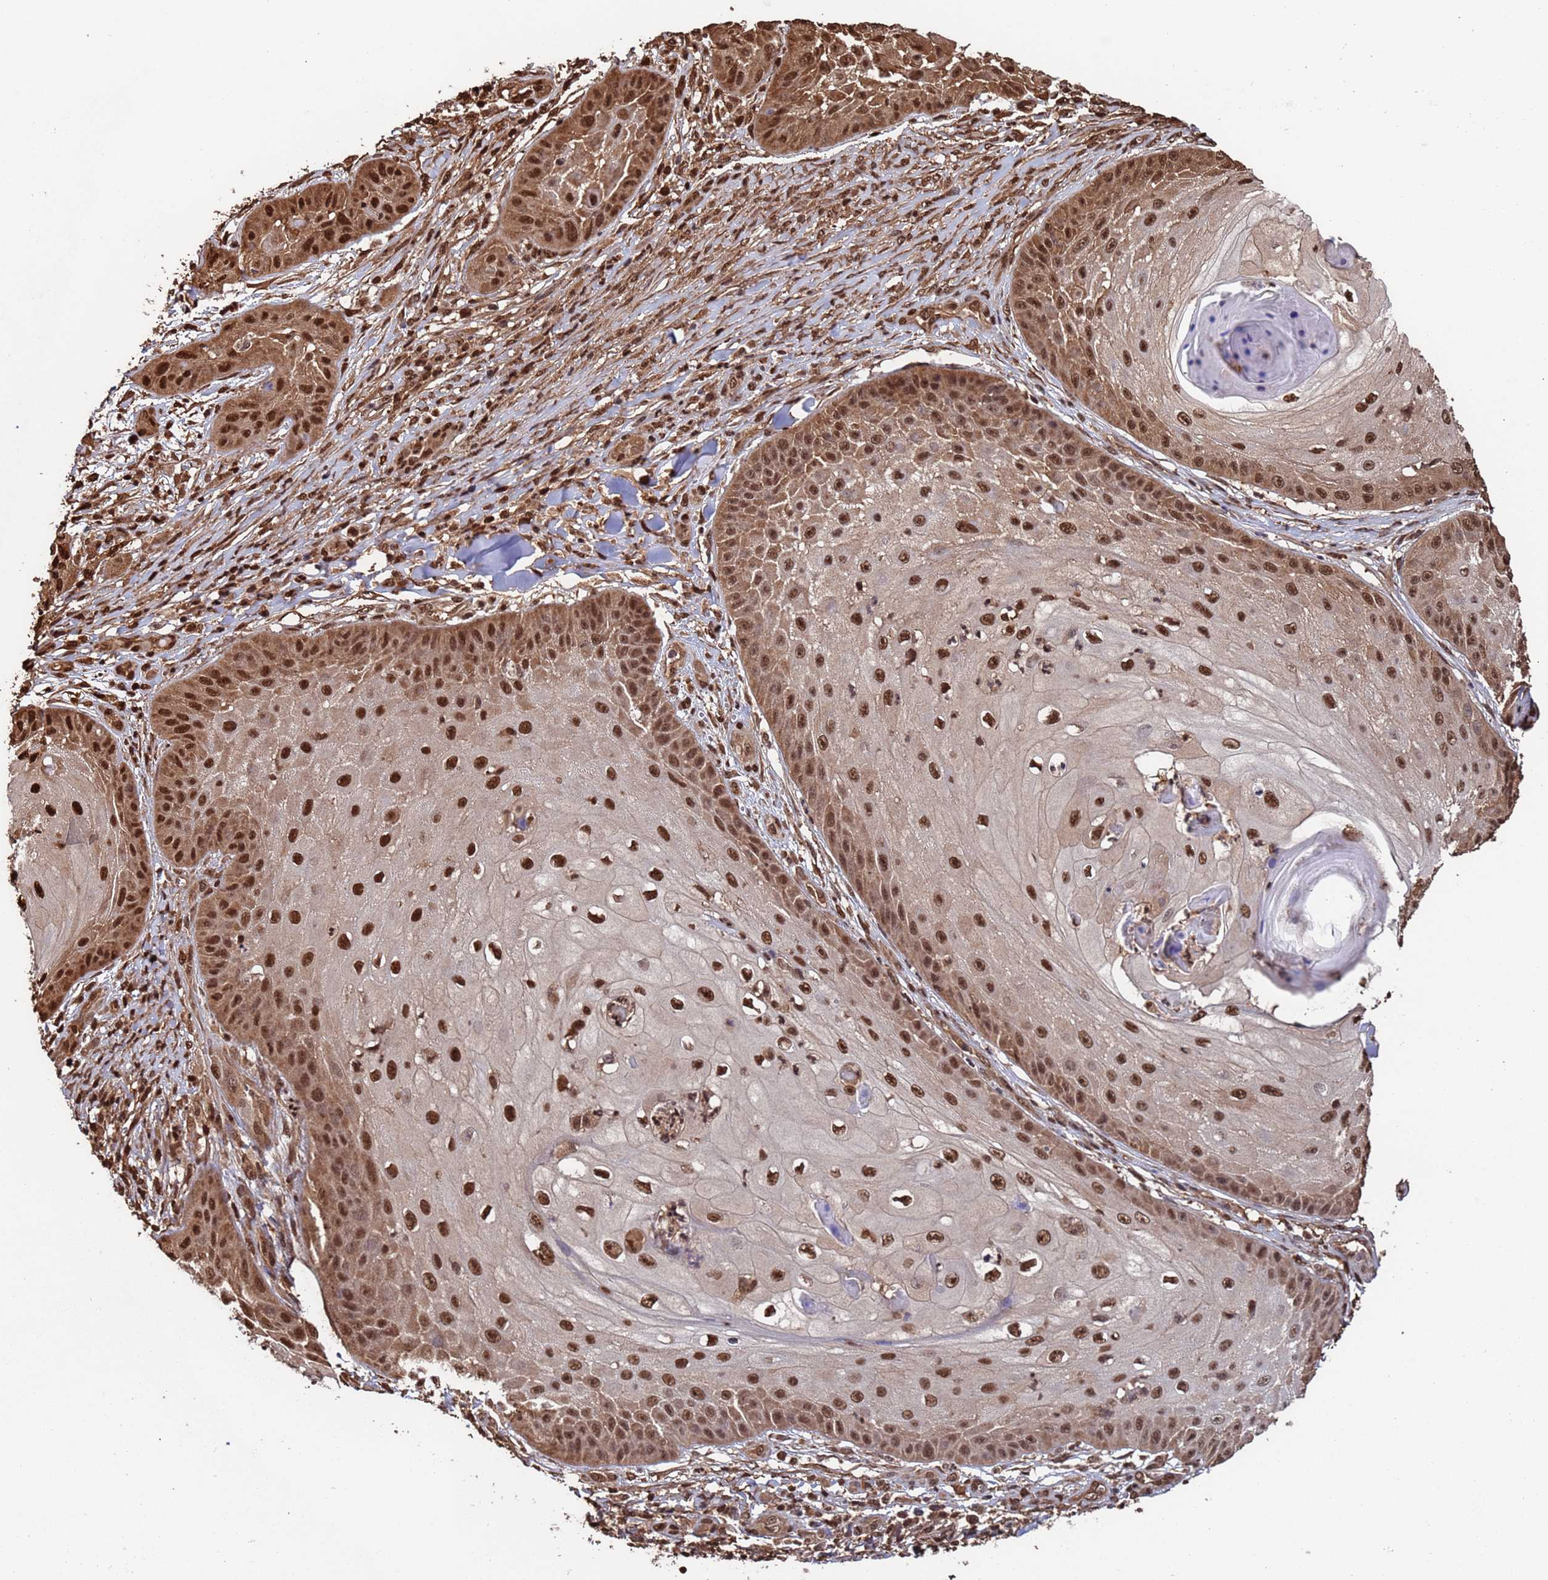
{"staining": {"intensity": "strong", "quantity": ">75%", "location": "cytoplasmic/membranous,nuclear"}, "tissue": "skin cancer", "cell_type": "Tumor cells", "image_type": "cancer", "snomed": [{"axis": "morphology", "description": "Squamous cell carcinoma, NOS"}, {"axis": "topography", "description": "Skin"}], "caption": "Tumor cells reveal high levels of strong cytoplasmic/membranous and nuclear staining in about >75% of cells in skin squamous cell carcinoma.", "gene": "SUMO4", "patient": {"sex": "male", "age": 70}}